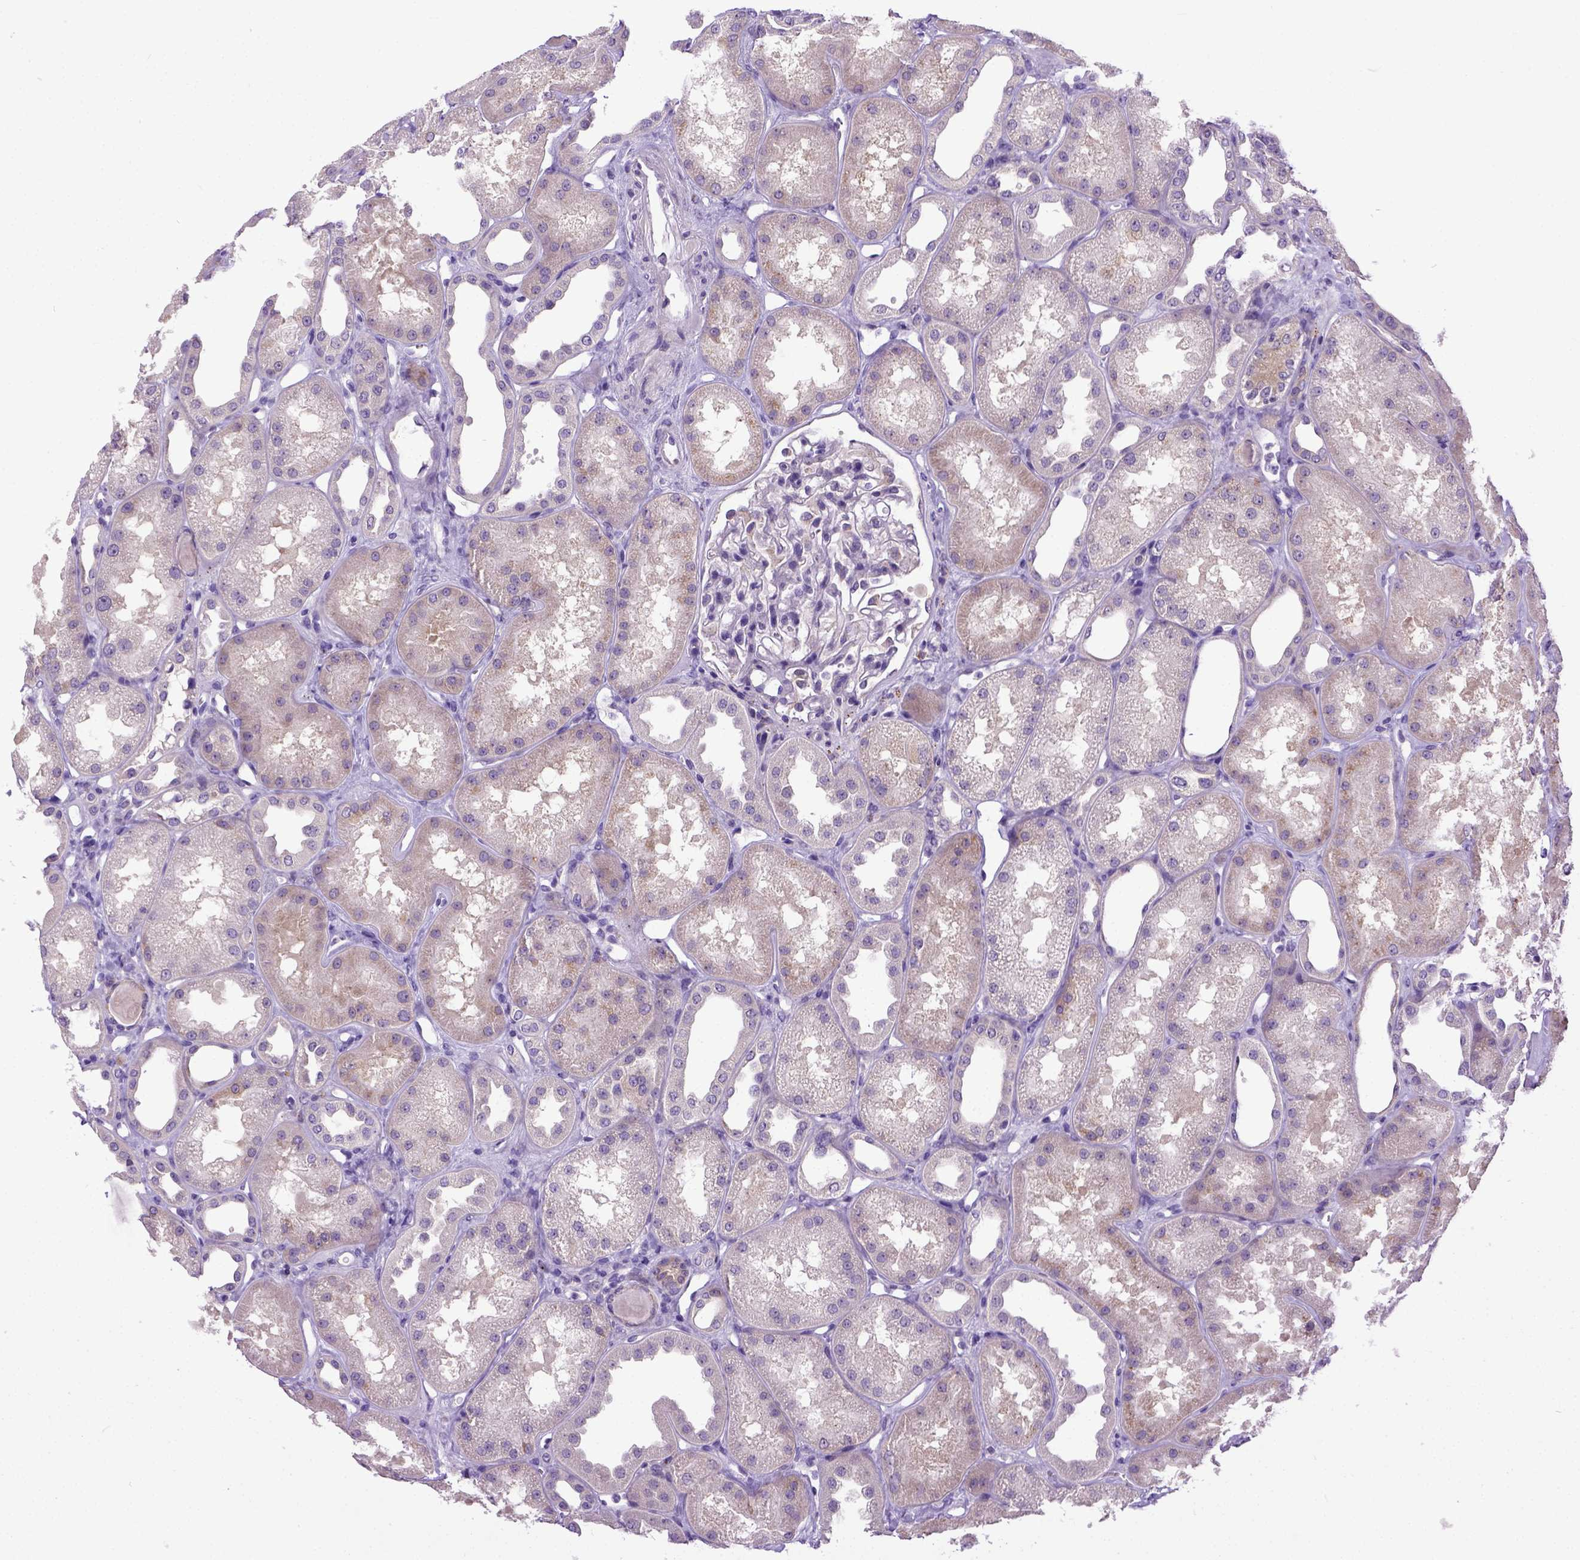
{"staining": {"intensity": "weak", "quantity": "25%-75%", "location": "cytoplasmic/membranous"}, "tissue": "kidney", "cell_type": "Cells in glomeruli", "image_type": "normal", "snomed": [{"axis": "morphology", "description": "Normal tissue, NOS"}, {"axis": "topography", "description": "Kidney"}], "caption": "DAB (3,3'-diaminobenzidine) immunohistochemical staining of benign human kidney exhibits weak cytoplasmic/membranous protein positivity in approximately 25%-75% of cells in glomeruli.", "gene": "NEK5", "patient": {"sex": "male", "age": 61}}